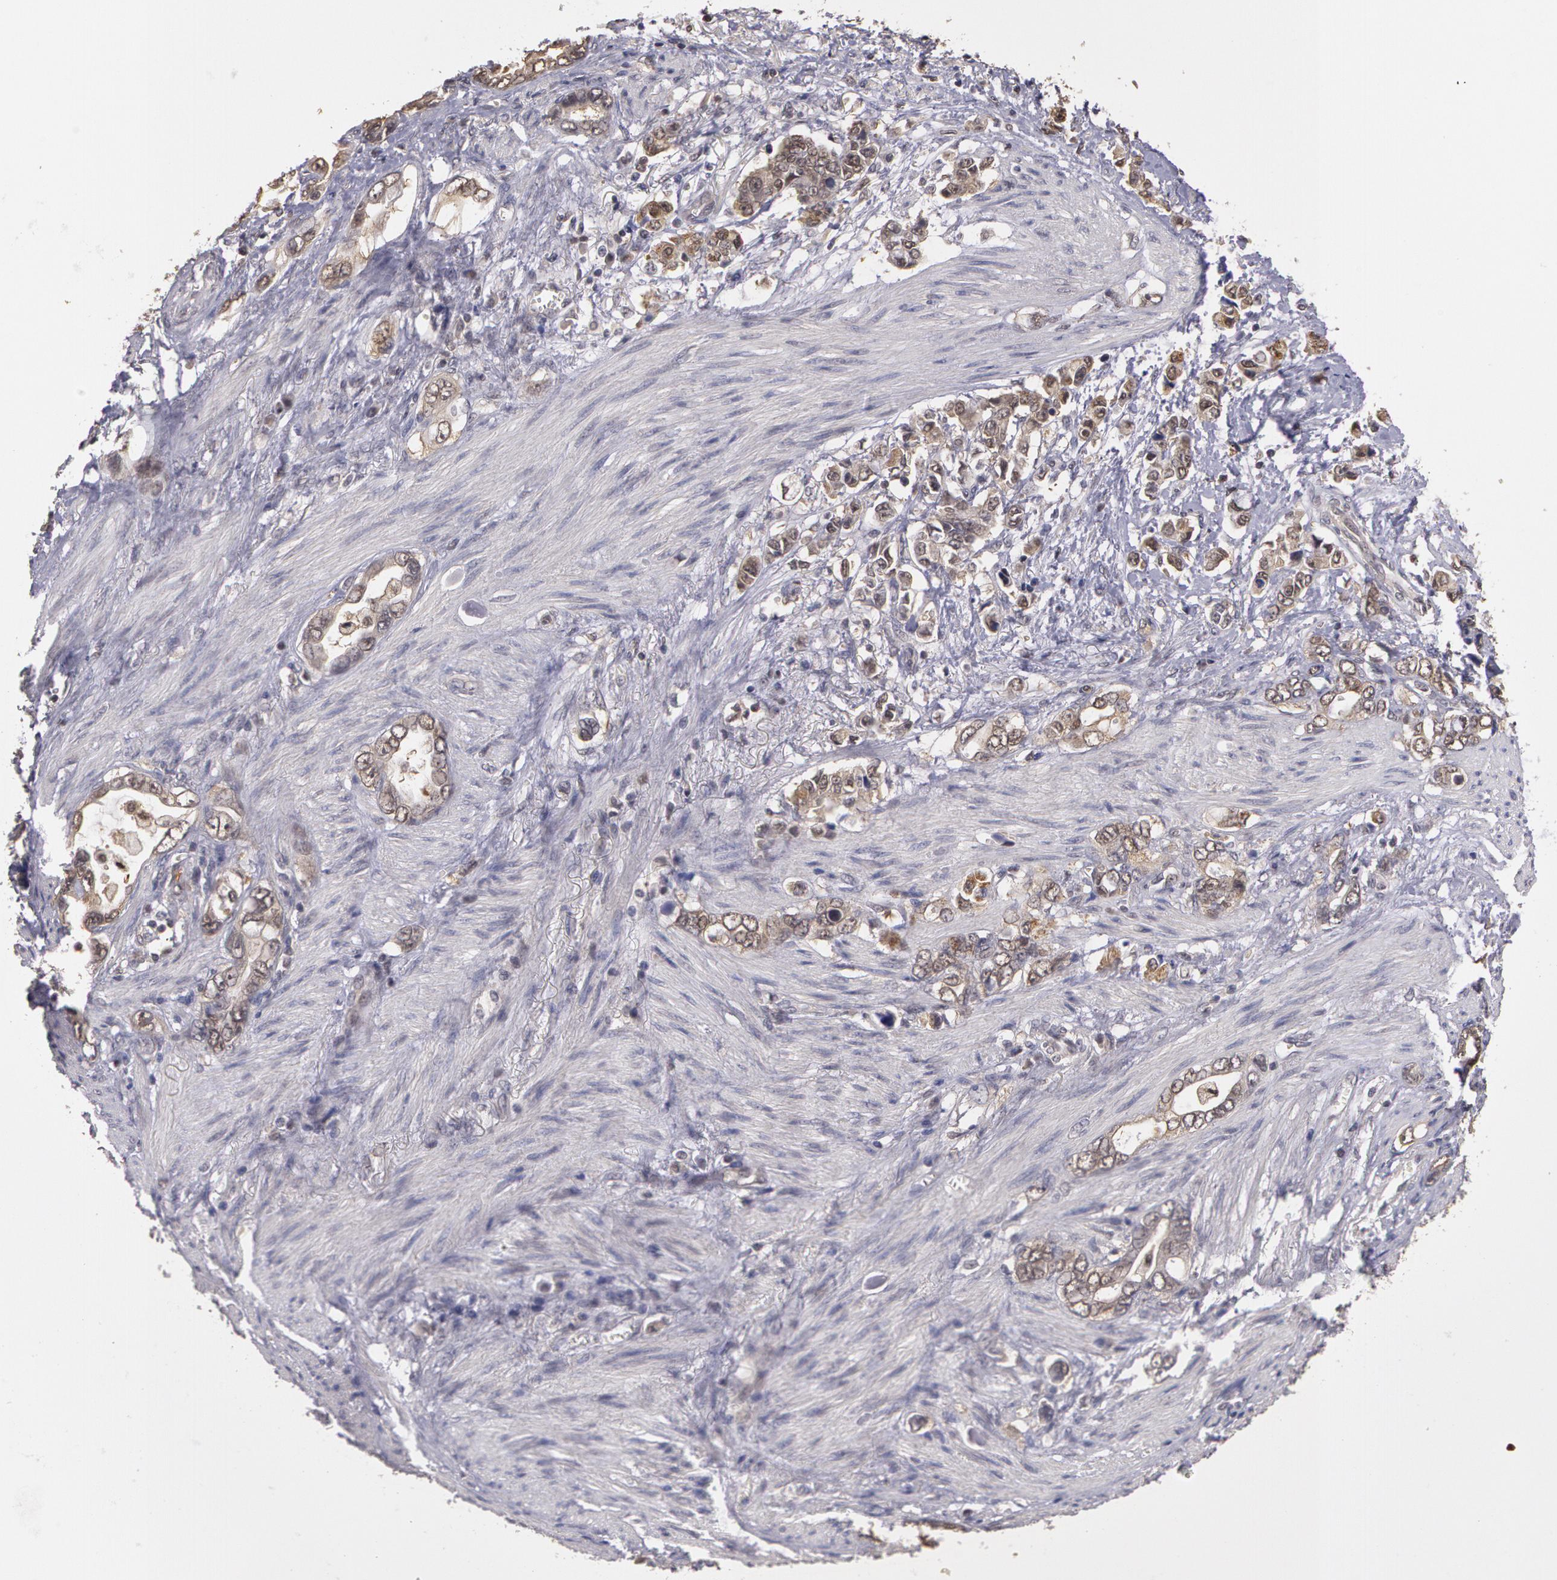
{"staining": {"intensity": "negative", "quantity": "none", "location": "none"}, "tissue": "stomach cancer", "cell_type": "Tumor cells", "image_type": "cancer", "snomed": [{"axis": "morphology", "description": "Adenocarcinoma, NOS"}, {"axis": "topography", "description": "Stomach"}], "caption": "High power microscopy image of an immunohistochemistry (IHC) micrograph of stomach cancer, revealing no significant positivity in tumor cells. (Stains: DAB (3,3'-diaminobenzidine) IHC with hematoxylin counter stain, Microscopy: brightfield microscopy at high magnification).", "gene": "AHSA1", "patient": {"sex": "male", "age": 78}}